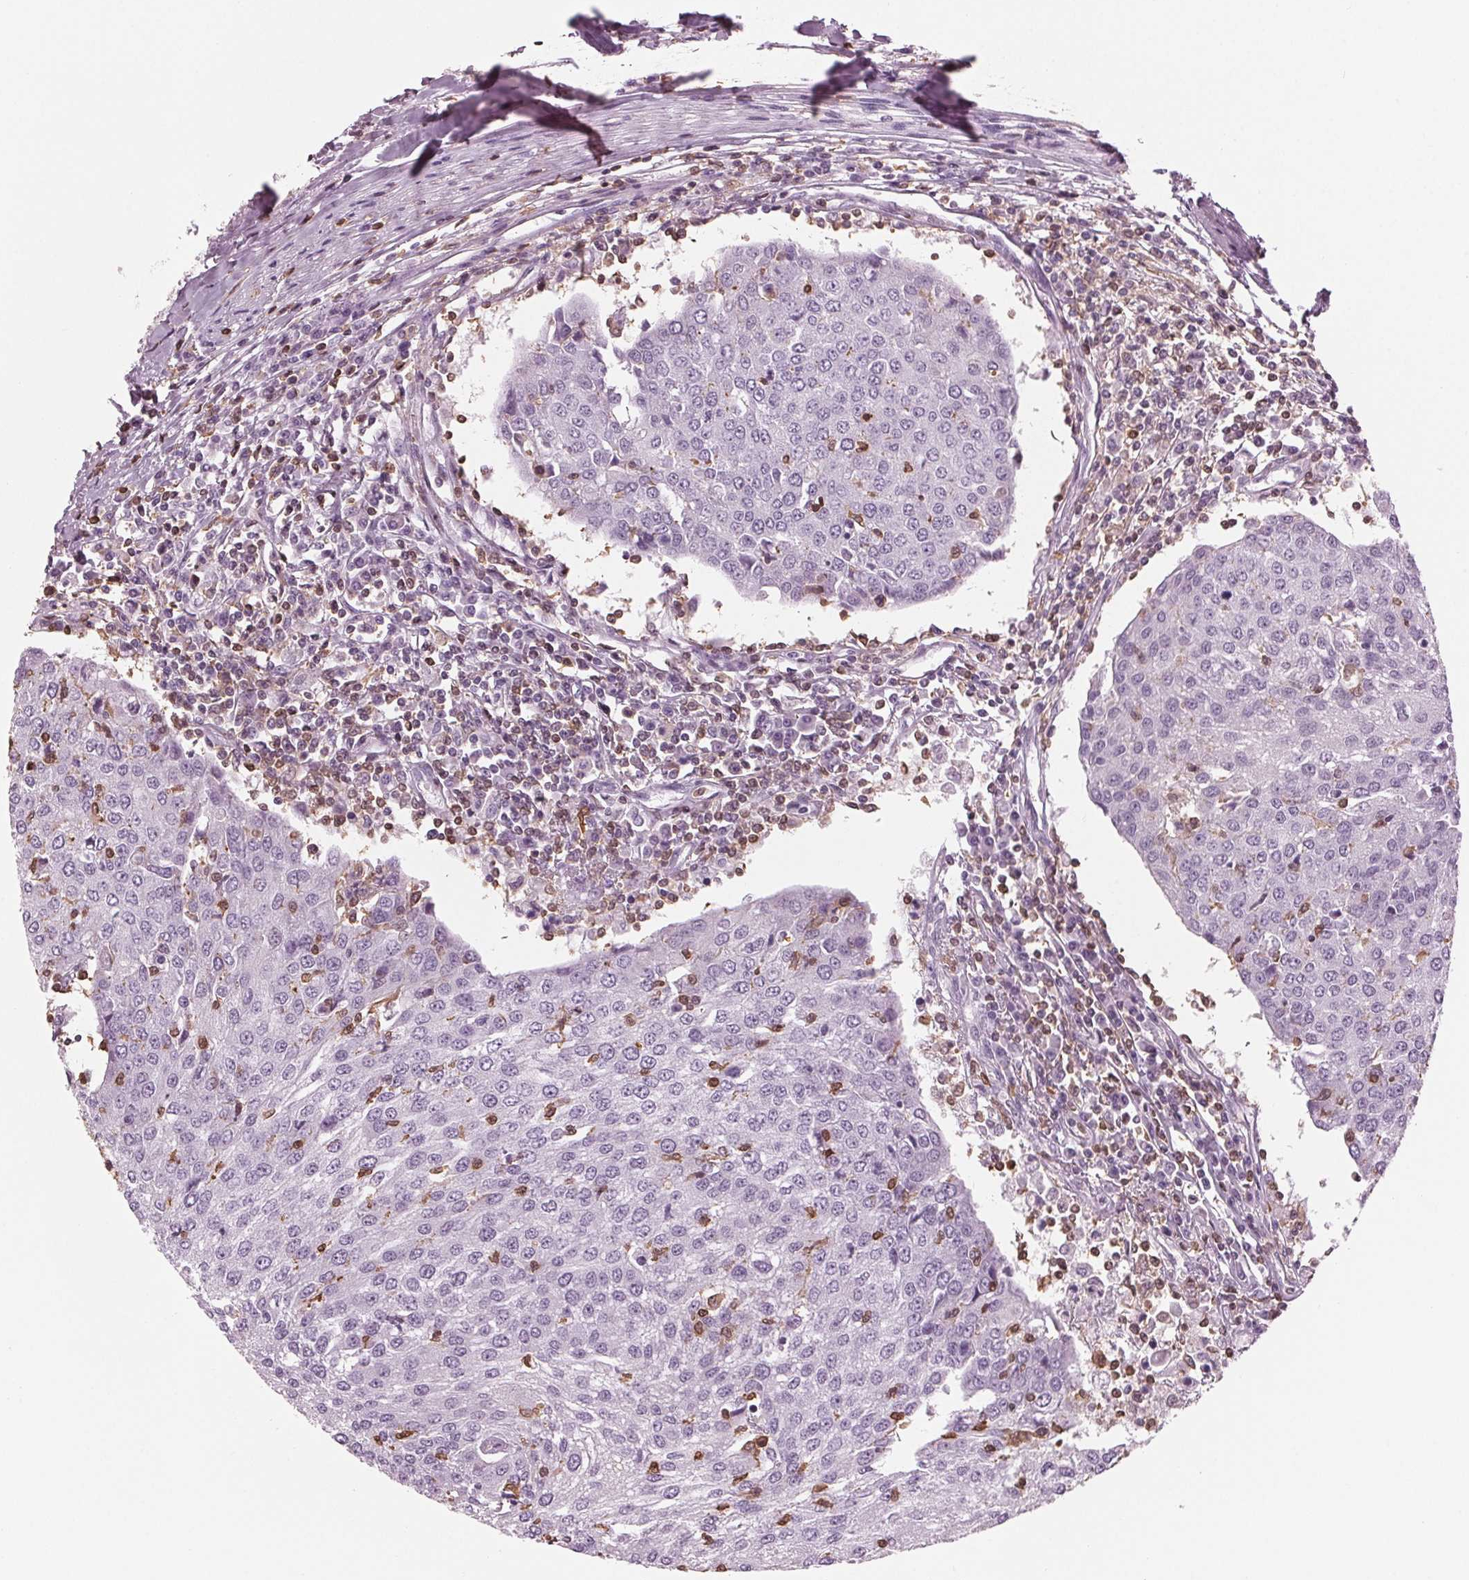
{"staining": {"intensity": "negative", "quantity": "none", "location": "none"}, "tissue": "urothelial cancer", "cell_type": "Tumor cells", "image_type": "cancer", "snomed": [{"axis": "morphology", "description": "Urothelial carcinoma, High grade"}, {"axis": "topography", "description": "Urinary bladder"}], "caption": "There is no significant expression in tumor cells of urothelial carcinoma (high-grade).", "gene": "BTLA", "patient": {"sex": "female", "age": 85}}